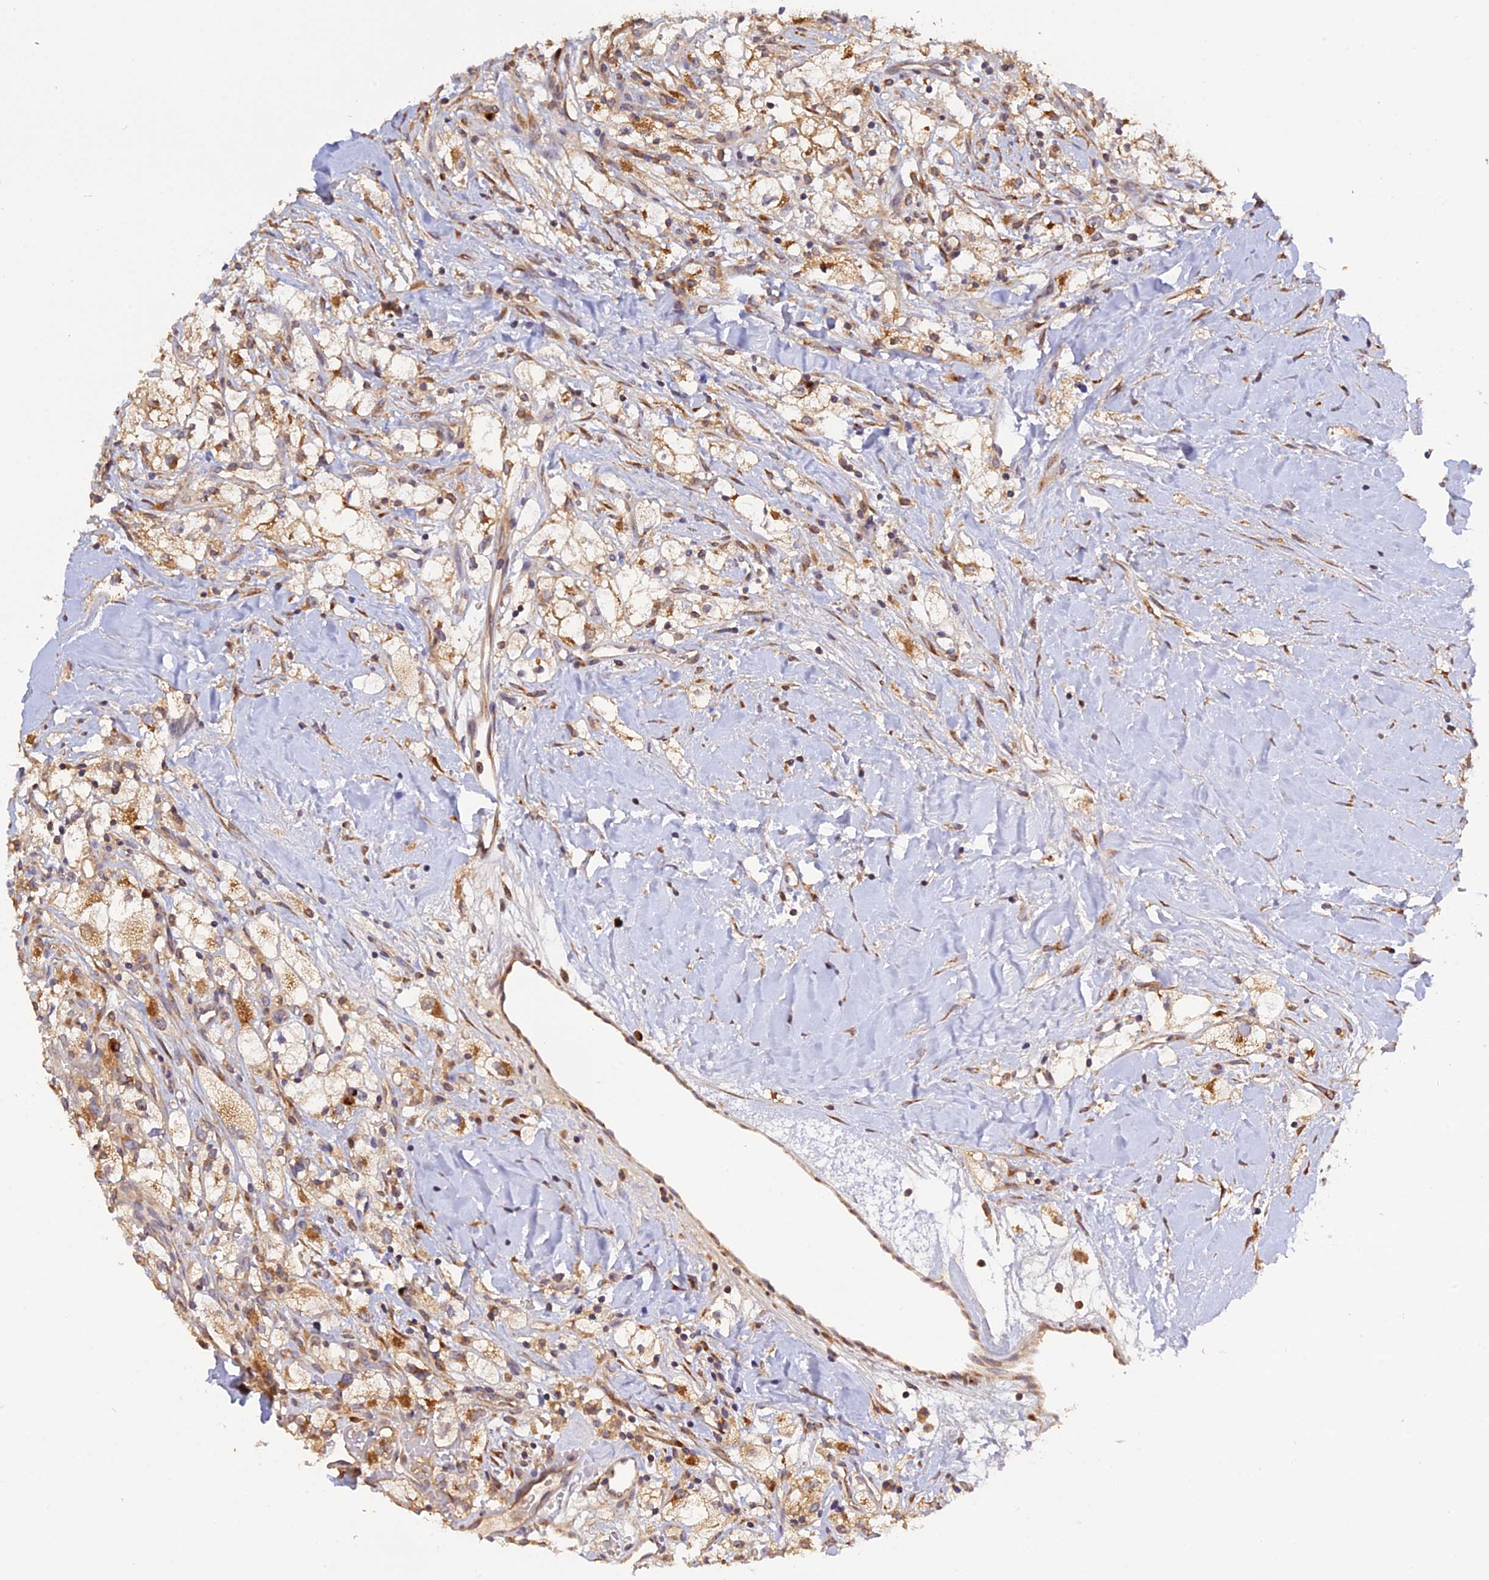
{"staining": {"intensity": "moderate", "quantity": ">75%", "location": "cytoplasmic/membranous"}, "tissue": "renal cancer", "cell_type": "Tumor cells", "image_type": "cancer", "snomed": [{"axis": "morphology", "description": "Adenocarcinoma, NOS"}, {"axis": "topography", "description": "Kidney"}], "caption": "An image of human renal cancer (adenocarcinoma) stained for a protein reveals moderate cytoplasmic/membranous brown staining in tumor cells.", "gene": "SNX17", "patient": {"sex": "male", "age": 59}}